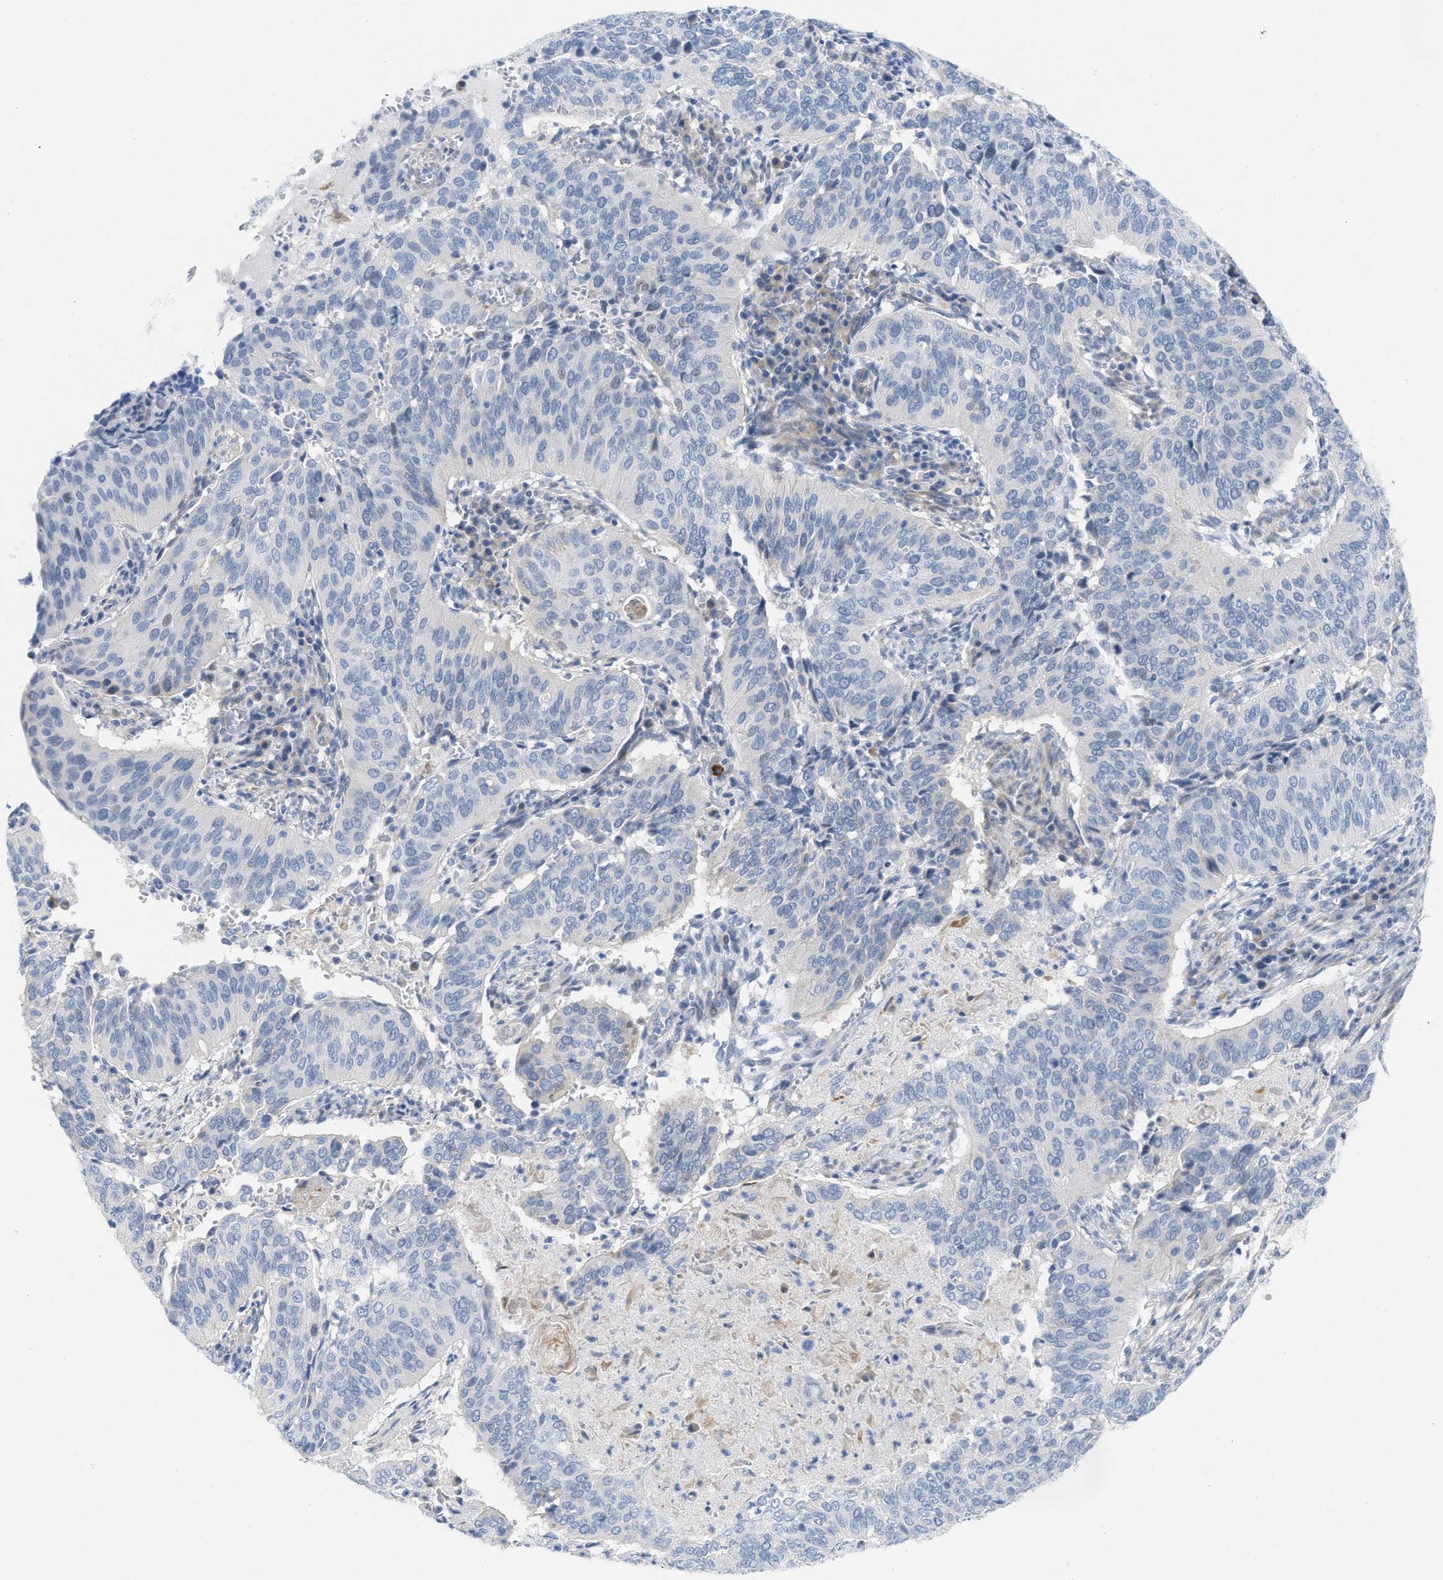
{"staining": {"intensity": "negative", "quantity": "none", "location": "none"}, "tissue": "cervical cancer", "cell_type": "Tumor cells", "image_type": "cancer", "snomed": [{"axis": "morphology", "description": "Squamous cell carcinoma, NOS"}, {"axis": "topography", "description": "Cervix"}], "caption": "Squamous cell carcinoma (cervical) was stained to show a protein in brown. There is no significant positivity in tumor cells.", "gene": "FHL1", "patient": {"sex": "female", "age": 39}}